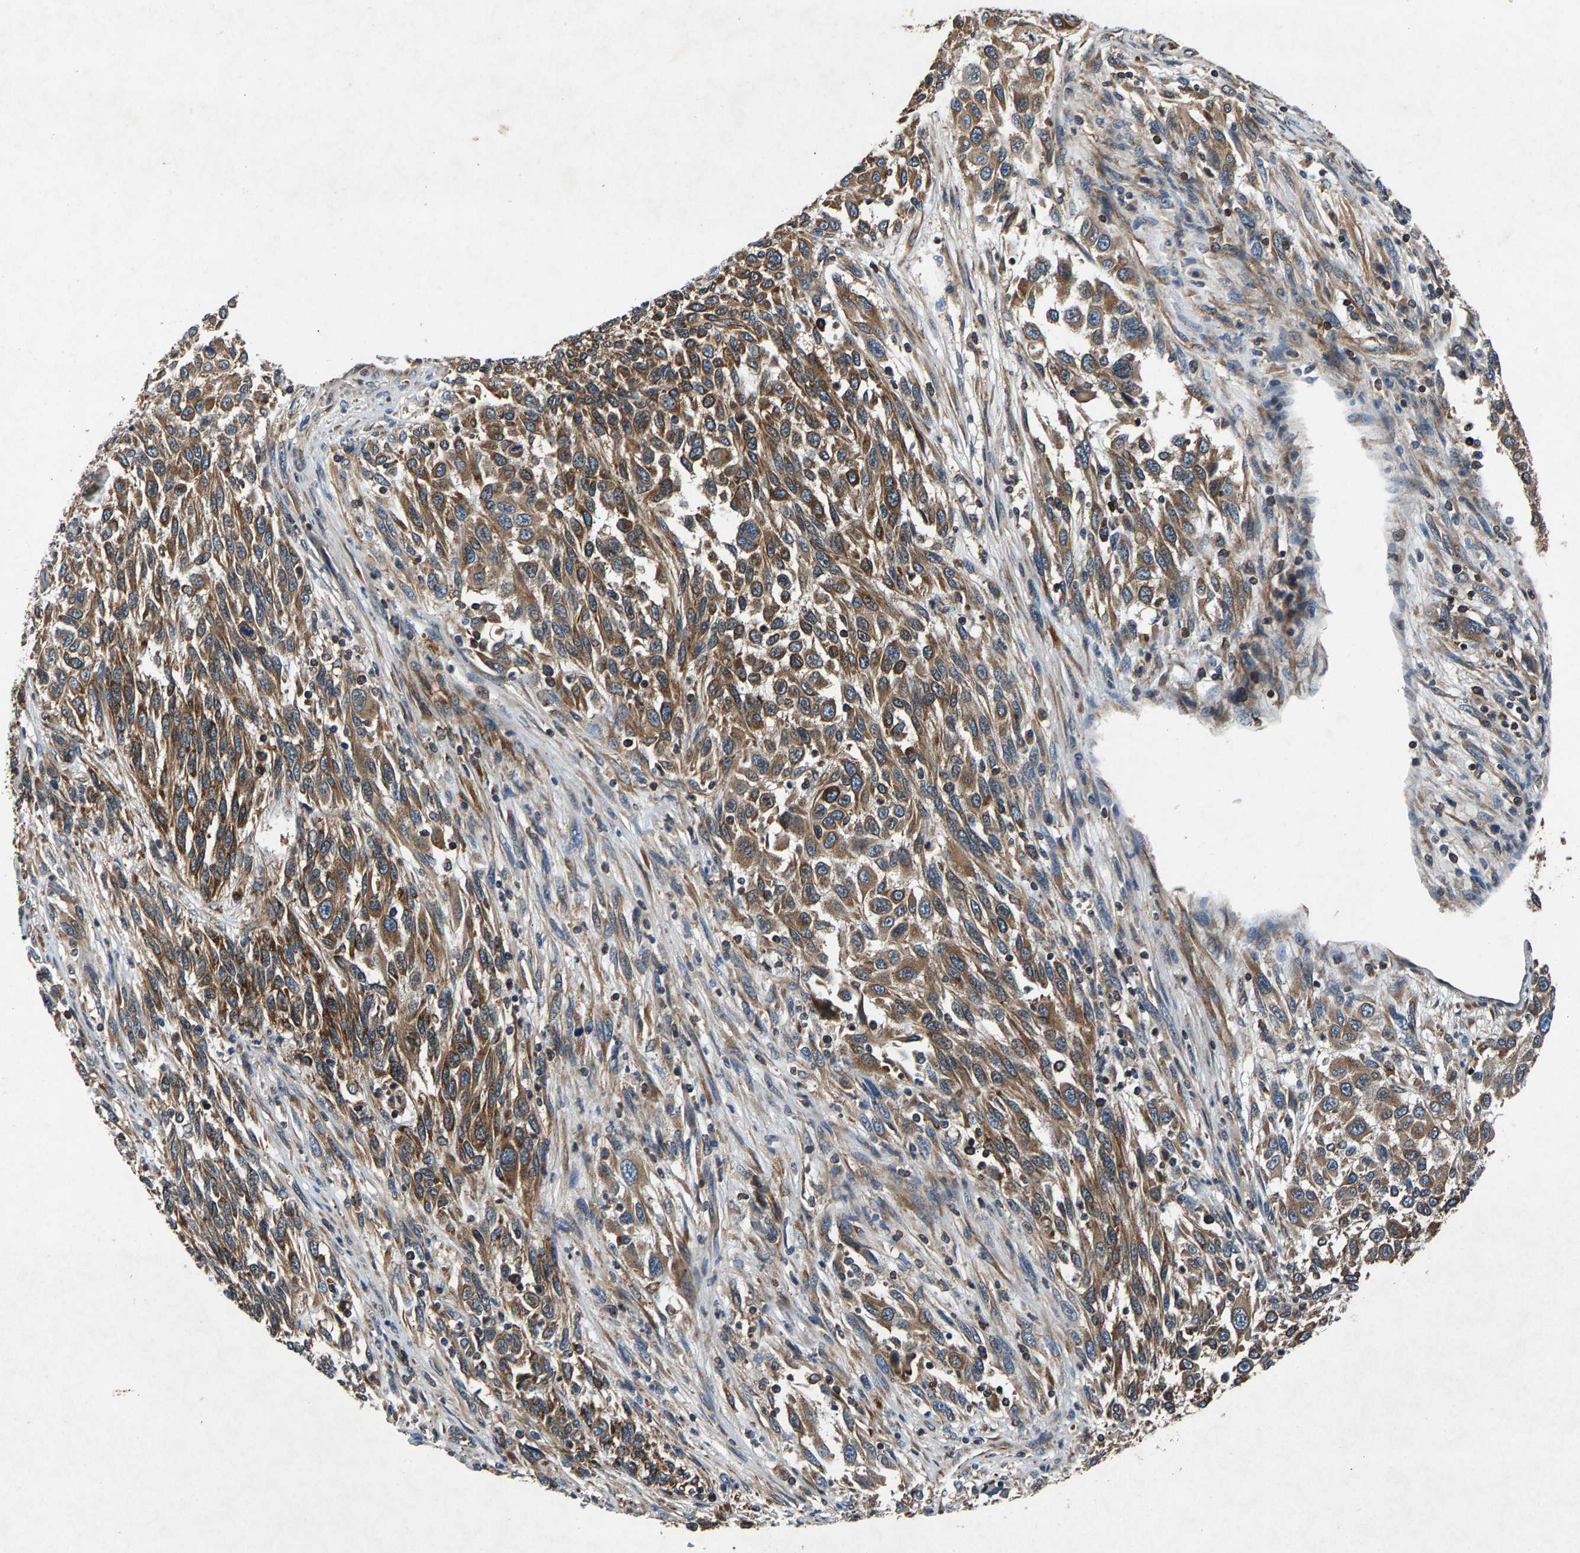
{"staining": {"intensity": "moderate", "quantity": ">75%", "location": "cytoplasmic/membranous"}, "tissue": "melanoma", "cell_type": "Tumor cells", "image_type": "cancer", "snomed": [{"axis": "morphology", "description": "Malignant melanoma, Metastatic site"}, {"axis": "topography", "description": "Lymph node"}], "caption": "Malignant melanoma (metastatic site) stained with immunohistochemistry exhibits moderate cytoplasmic/membranous staining in approximately >75% of tumor cells.", "gene": "LPCAT1", "patient": {"sex": "male", "age": 61}}